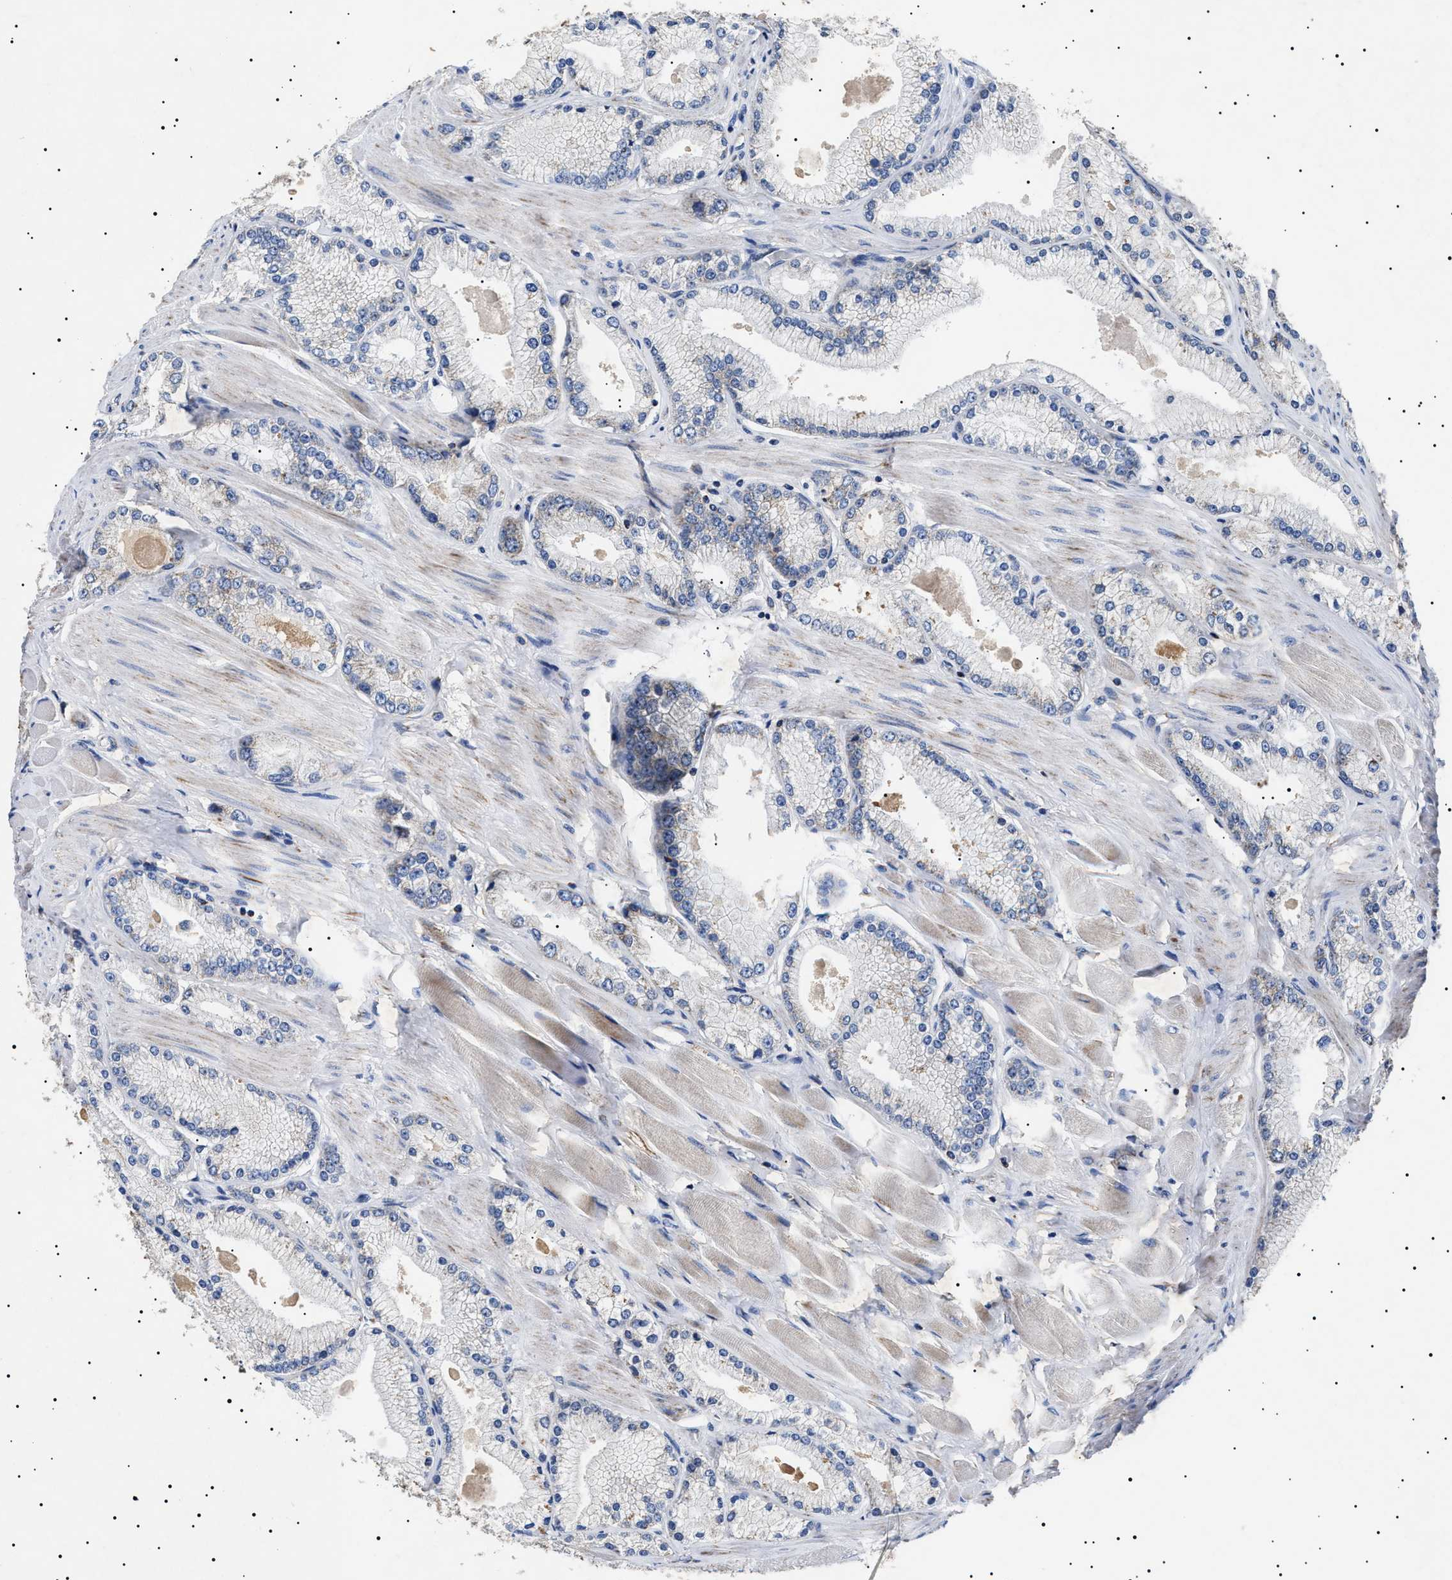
{"staining": {"intensity": "weak", "quantity": "25%-75%", "location": "cytoplasmic/membranous"}, "tissue": "prostate cancer", "cell_type": "Tumor cells", "image_type": "cancer", "snomed": [{"axis": "morphology", "description": "Adenocarcinoma, High grade"}, {"axis": "topography", "description": "Prostate"}], "caption": "This is a photomicrograph of immunohistochemistry staining of prostate adenocarcinoma (high-grade), which shows weak positivity in the cytoplasmic/membranous of tumor cells.", "gene": "CHRDL2", "patient": {"sex": "male", "age": 50}}